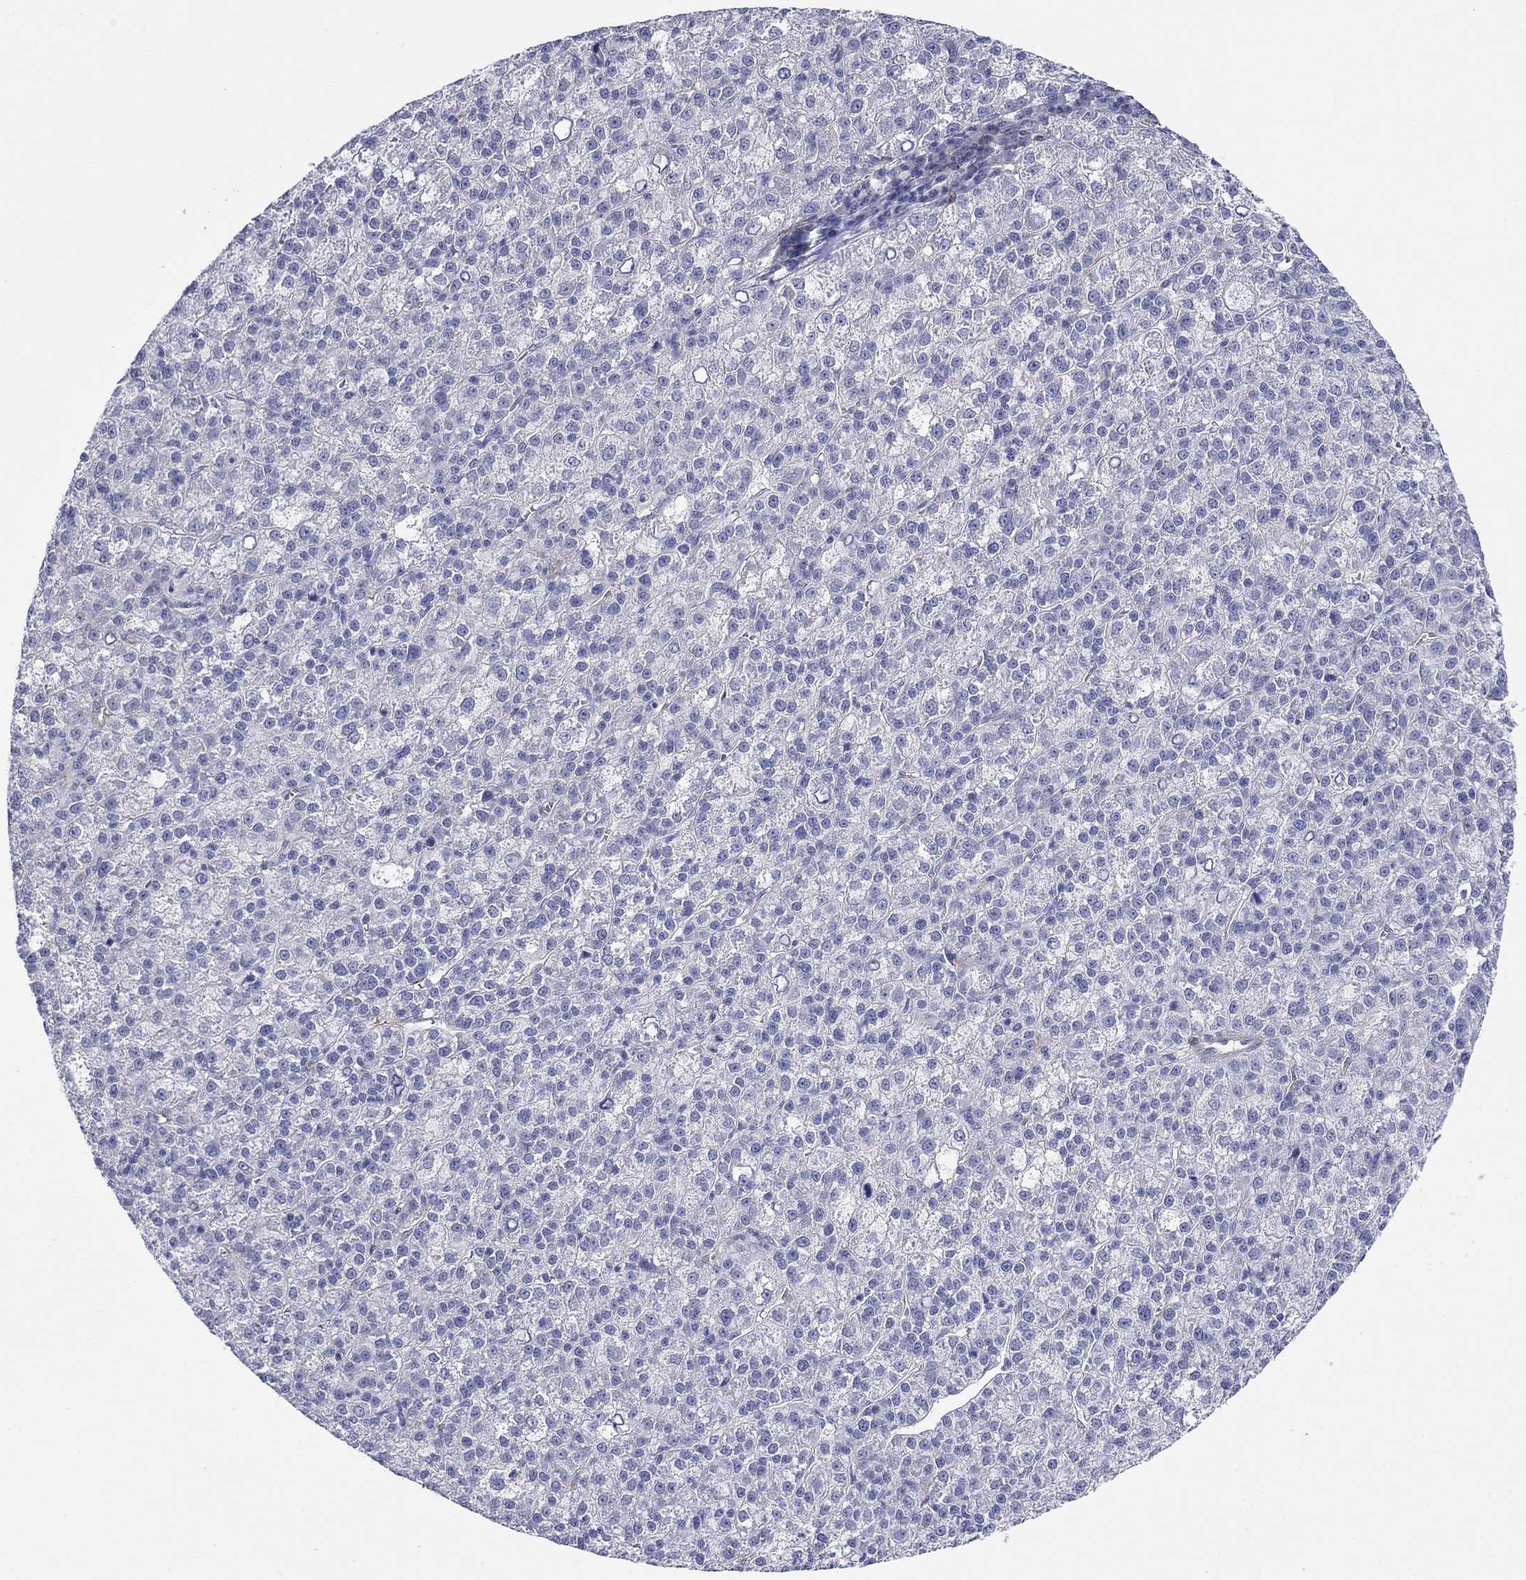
{"staining": {"intensity": "negative", "quantity": "none", "location": "none"}, "tissue": "liver cancer", "cell_type": "Tumor cells", "image_type": "cancer", "snomed": [{"axis": "morphology", "description": "Carcinoma, Hepatocellular, NOS"}, {"axis": "topography", "description": "Liver"}], "caption": "Immunohistochemistry (IHC) of liver cancer demonstrates no staining in tumor cells. (DAB (3,3'-diaminobenzidine) immunohistochemistry, high magnification).", "gene": "PTPRZ1", "patient": {"sex": "female", "age": 60}}